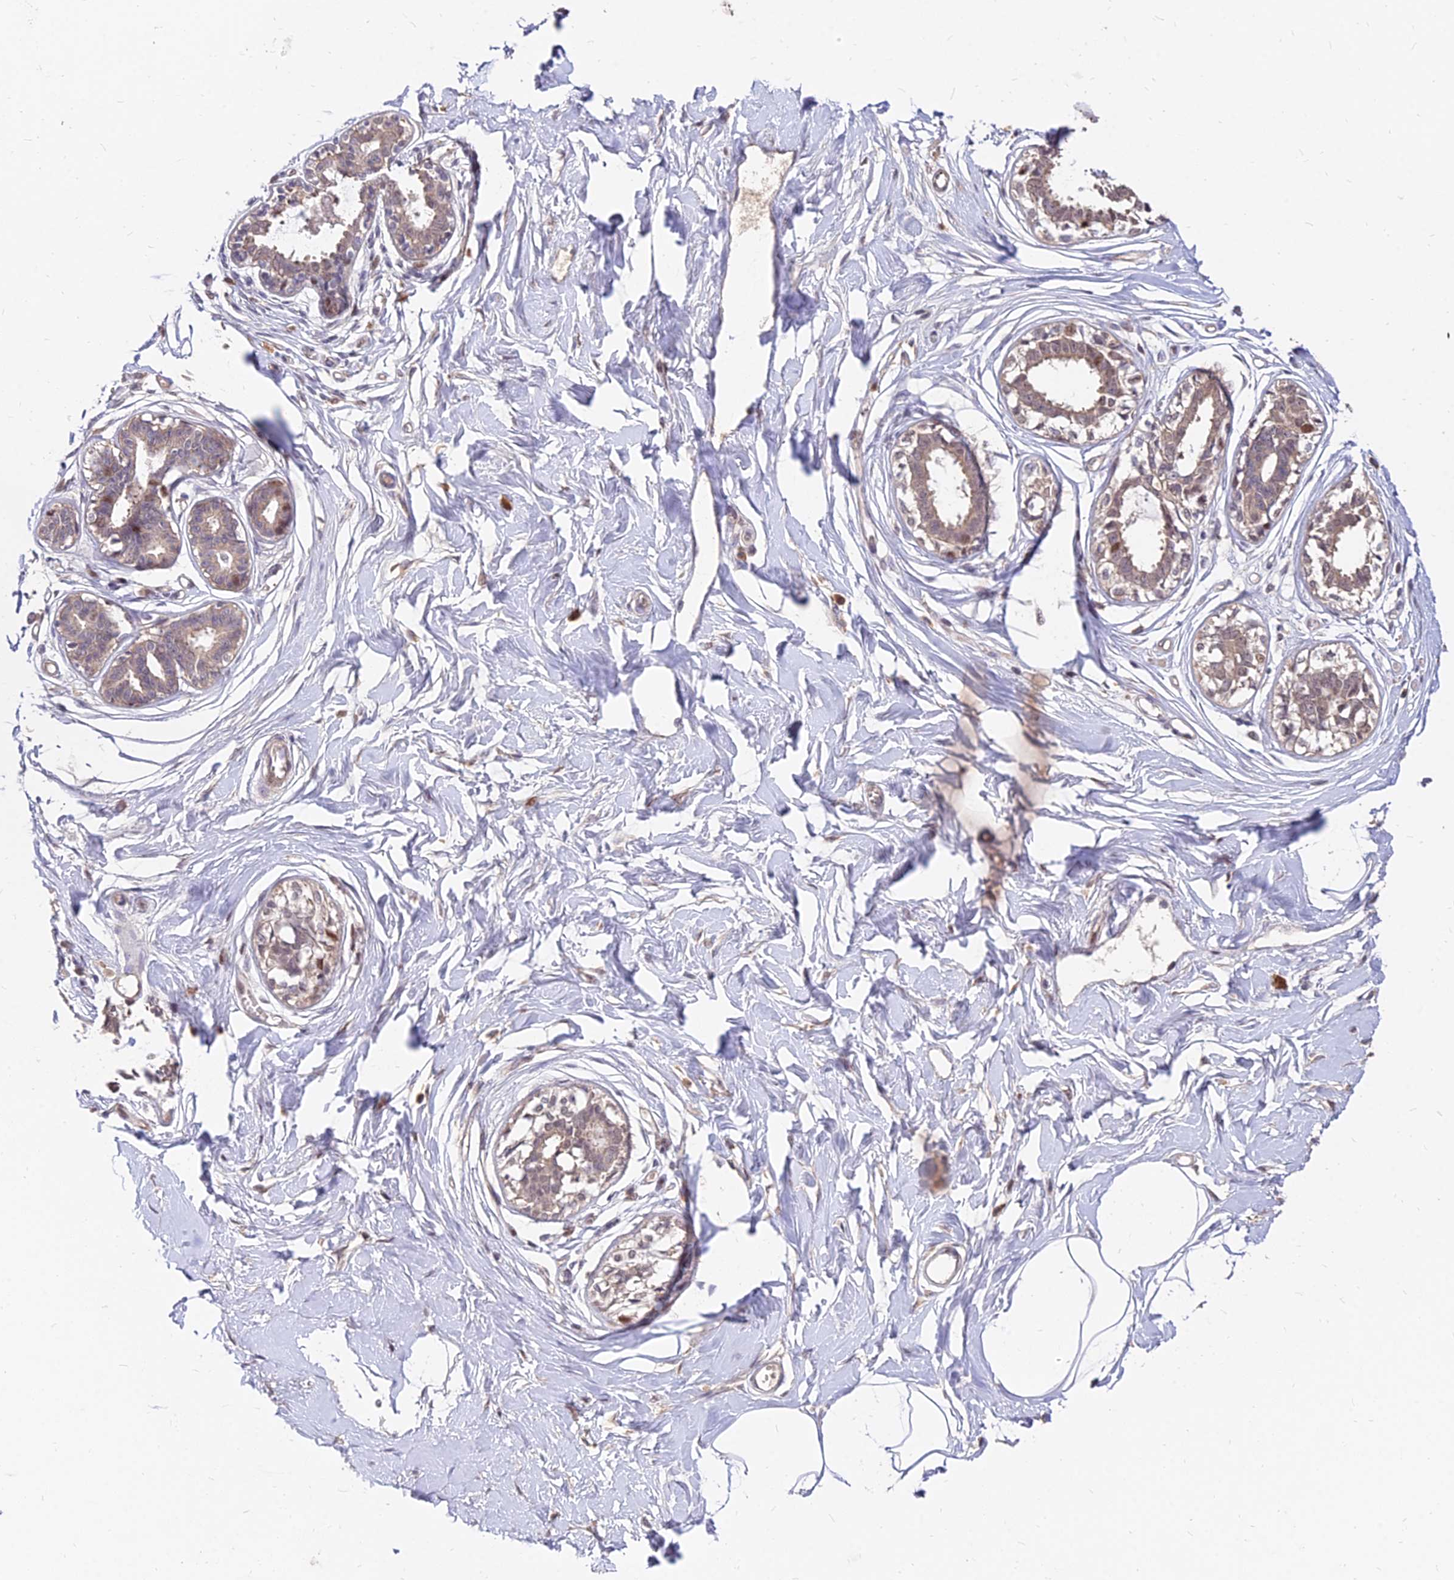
{"staining": {"intensity": "weak", "quantity": ">75%", "location": "cytoplasmic/membranous,nuclear"}, "tissue": "breast", "cell_type": "Adipocytes", "image_type": "normal", "snomed": [{"axis": "morphology", "description": "Normal tissue, NOS"}, {"axis": "topography", "description": "Breast"}], "caption": "Immunohistochemistry of normal breast reveals low levels of weak cytoplasmic/membranous,nuclear staining in about >75% of adipocytes.", "gene": "C11orf68", "patient": {"sex": "female", "age": 45}}